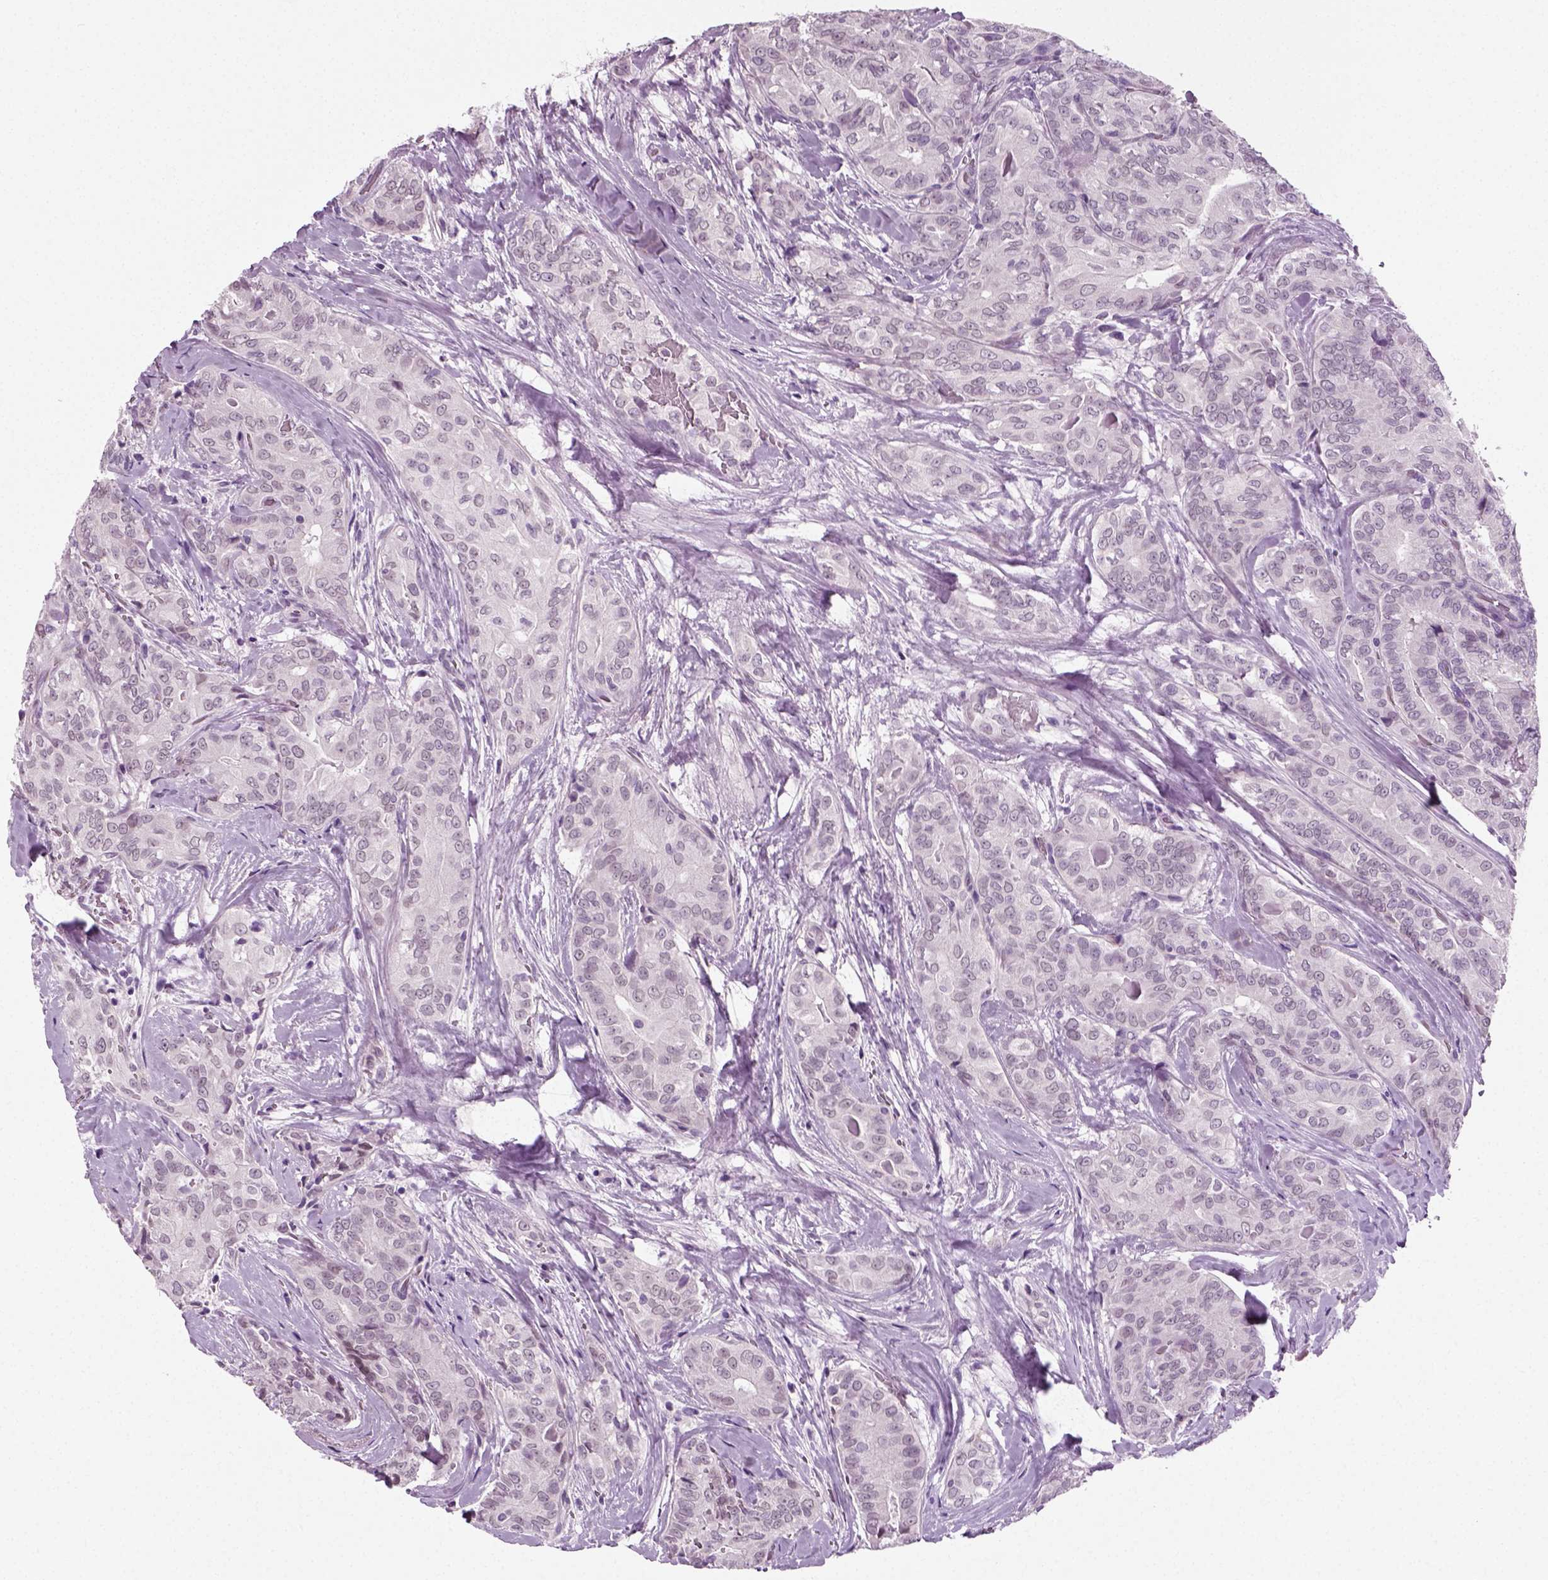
{"staining": {"intensity": "negative", "quantity": "none", "location": "none"}, "tissue": "thyroid cancer", "cell_type": "Tumor cells", "image_type": "cancer", "snomed": [{"axis": "morphology", "description": "Papillary adenocarcinoma, NOS"}, {"axis": "topography", "description": "Thyroid gland"}], "caption": "Immunohistochemical staining of human thyroid cancer (papillary adenocarcinoma) reveals no significant positivity in tumor cells.", "gene": "SPATA31E1", "patient": {"sex": "male", "age": 61}}